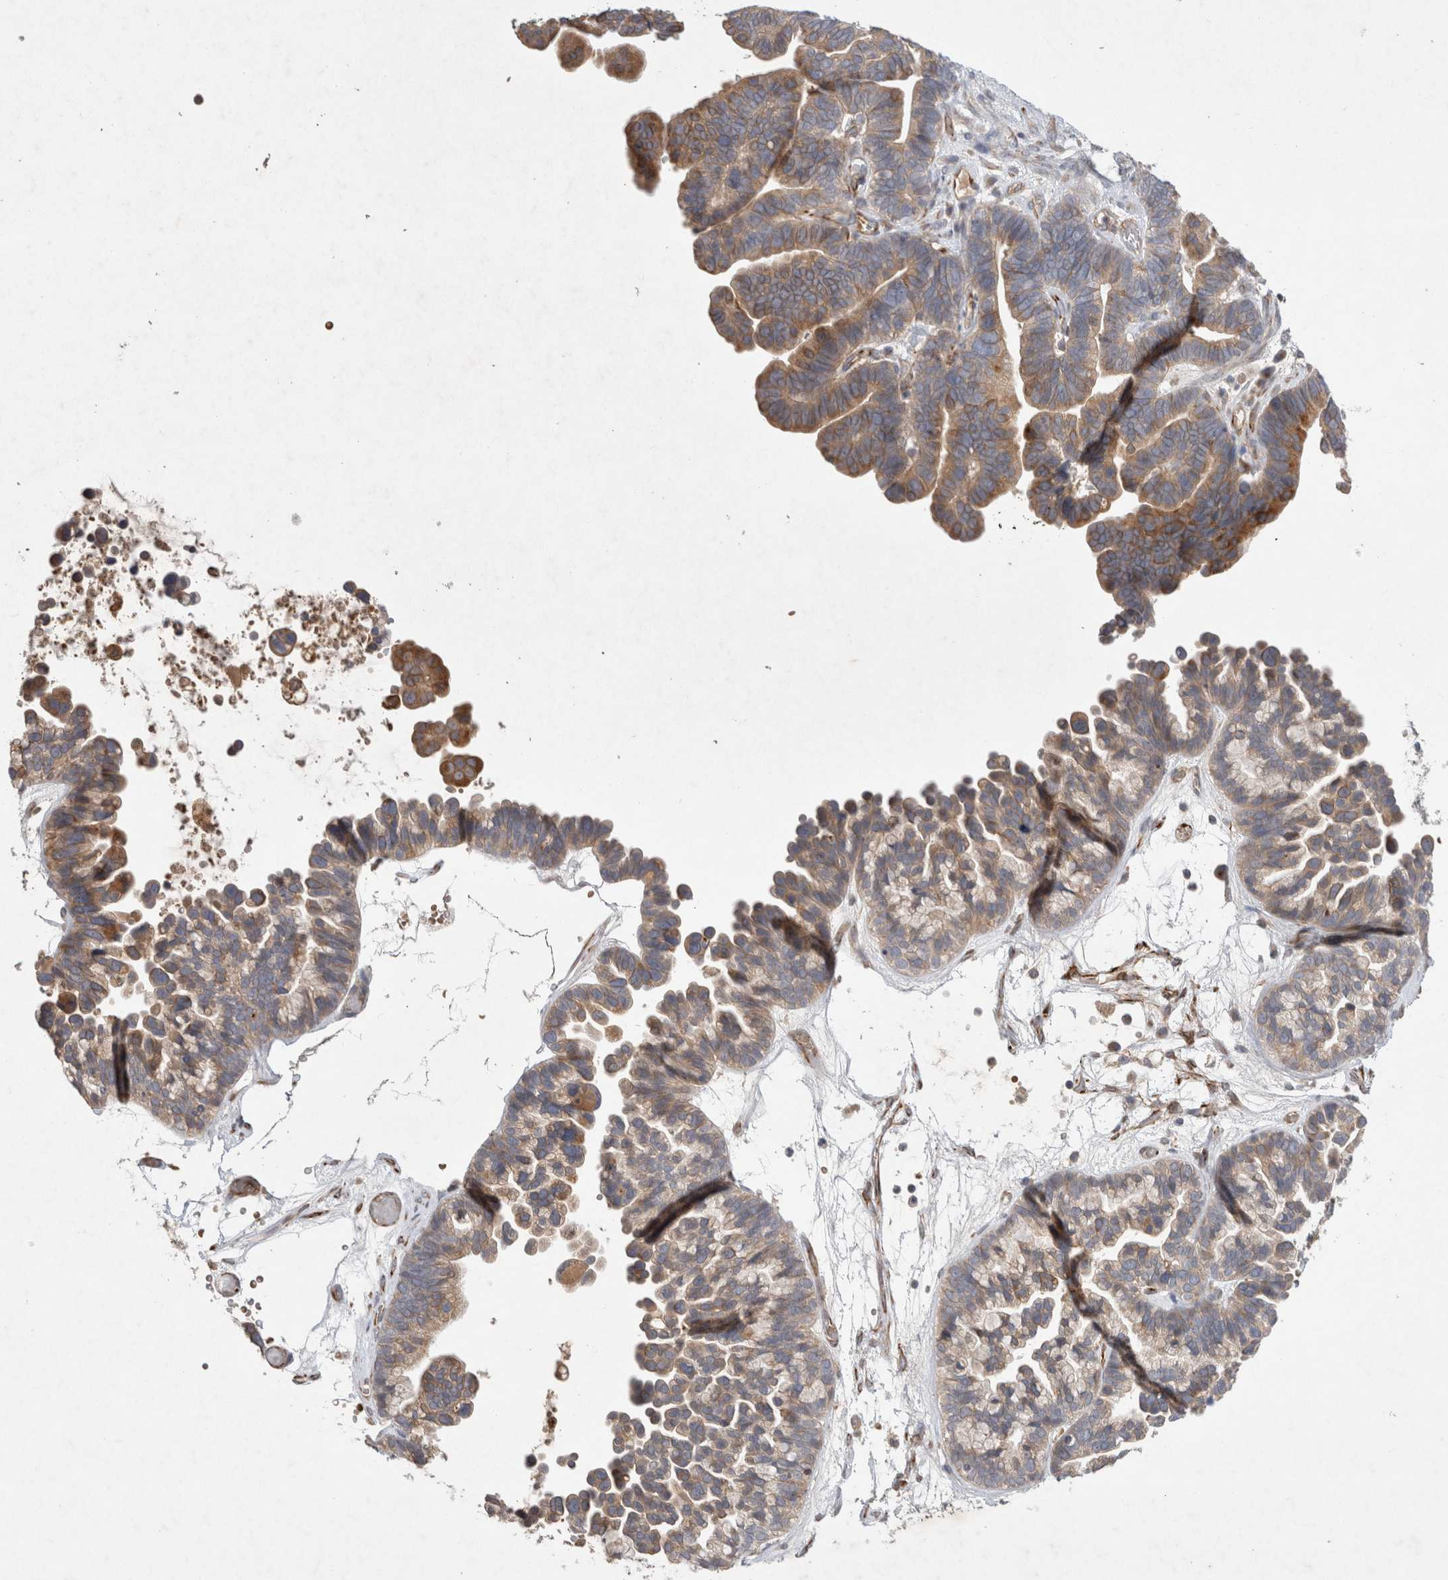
{"staining": {"intensity": "moderate", "quantity": ">75%", "location": "cytoplasmic/membranous"}, "tissue": "ovarian cancer", "cell_type": "Tumor cells", "image_type": "cancer", "snomed": [{"axis": "morphology", "description": "Cystadenocarcinoma, serous, NOS"}, {"axis": "topography", "description": "Ovary"}], "caption": "DAB (3,3'-diaminobenzidine) immunohistochemical staining of ovarian cancer (serous cystadenocarcinoma) displays moderate cytoplasmic/membranous protein staining in about >75% of tumor cells.", "gene": "NMU", "patient": {"sex": "female", "age": 56}}